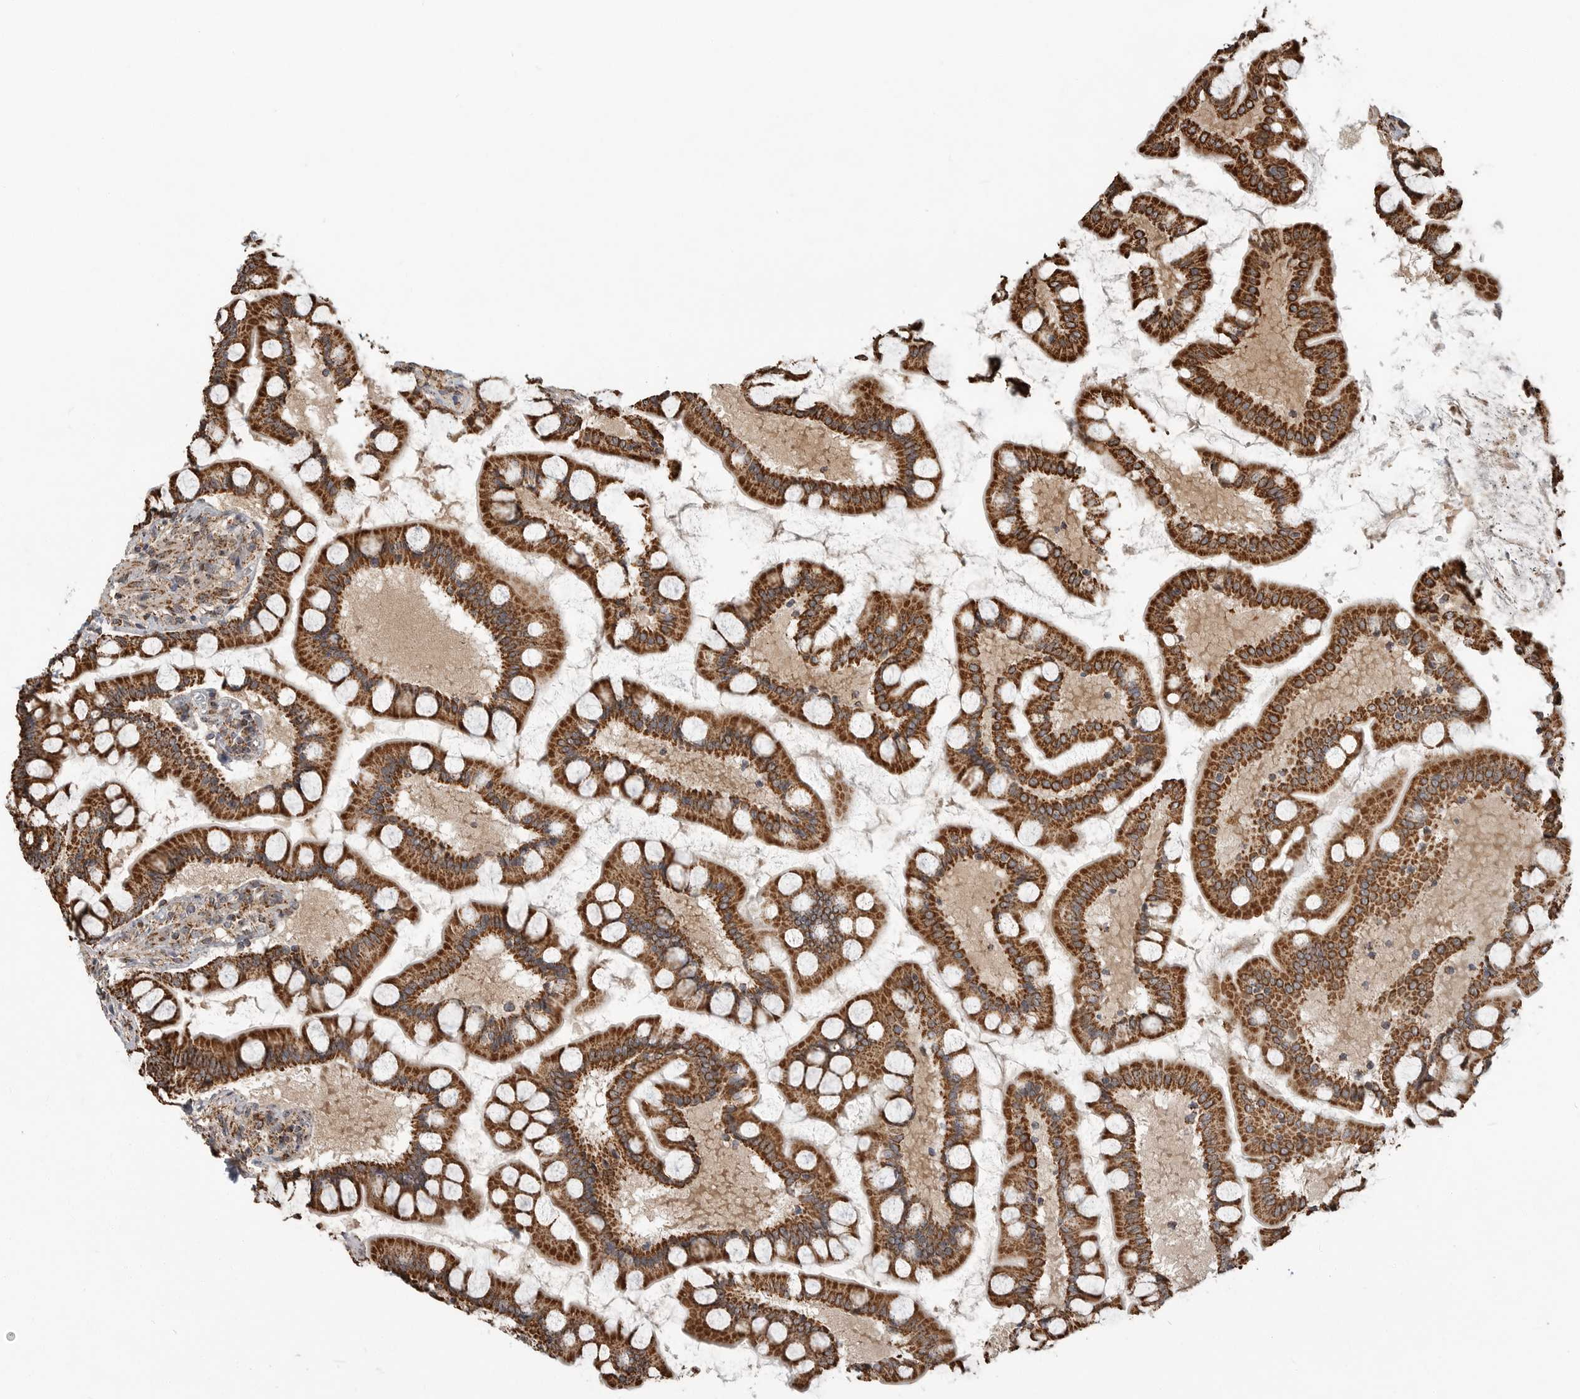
{"staining": {"intensity": "strong", "quantity": ">75%", "location": "cytoplasmic/membranous"}, "tissue": "small intestine", "cell_type": "Glandular cells", "image_type": "normal", "snomed": [{"axis": "morphology", "description": "Normal tissue, NOS"}, {"axis": "topography", "description": "Small intestine"}], "caption": "A high-resolution histopathology image shows immunohistochemistry (IHC) staining of unremarkable small intestine, which demonstrates strong cytoplasmic/membranous staining in approximately >75% of glandular cells.", "gene": "GCNT2", "patient": {"sex": "male", "age": 41}}